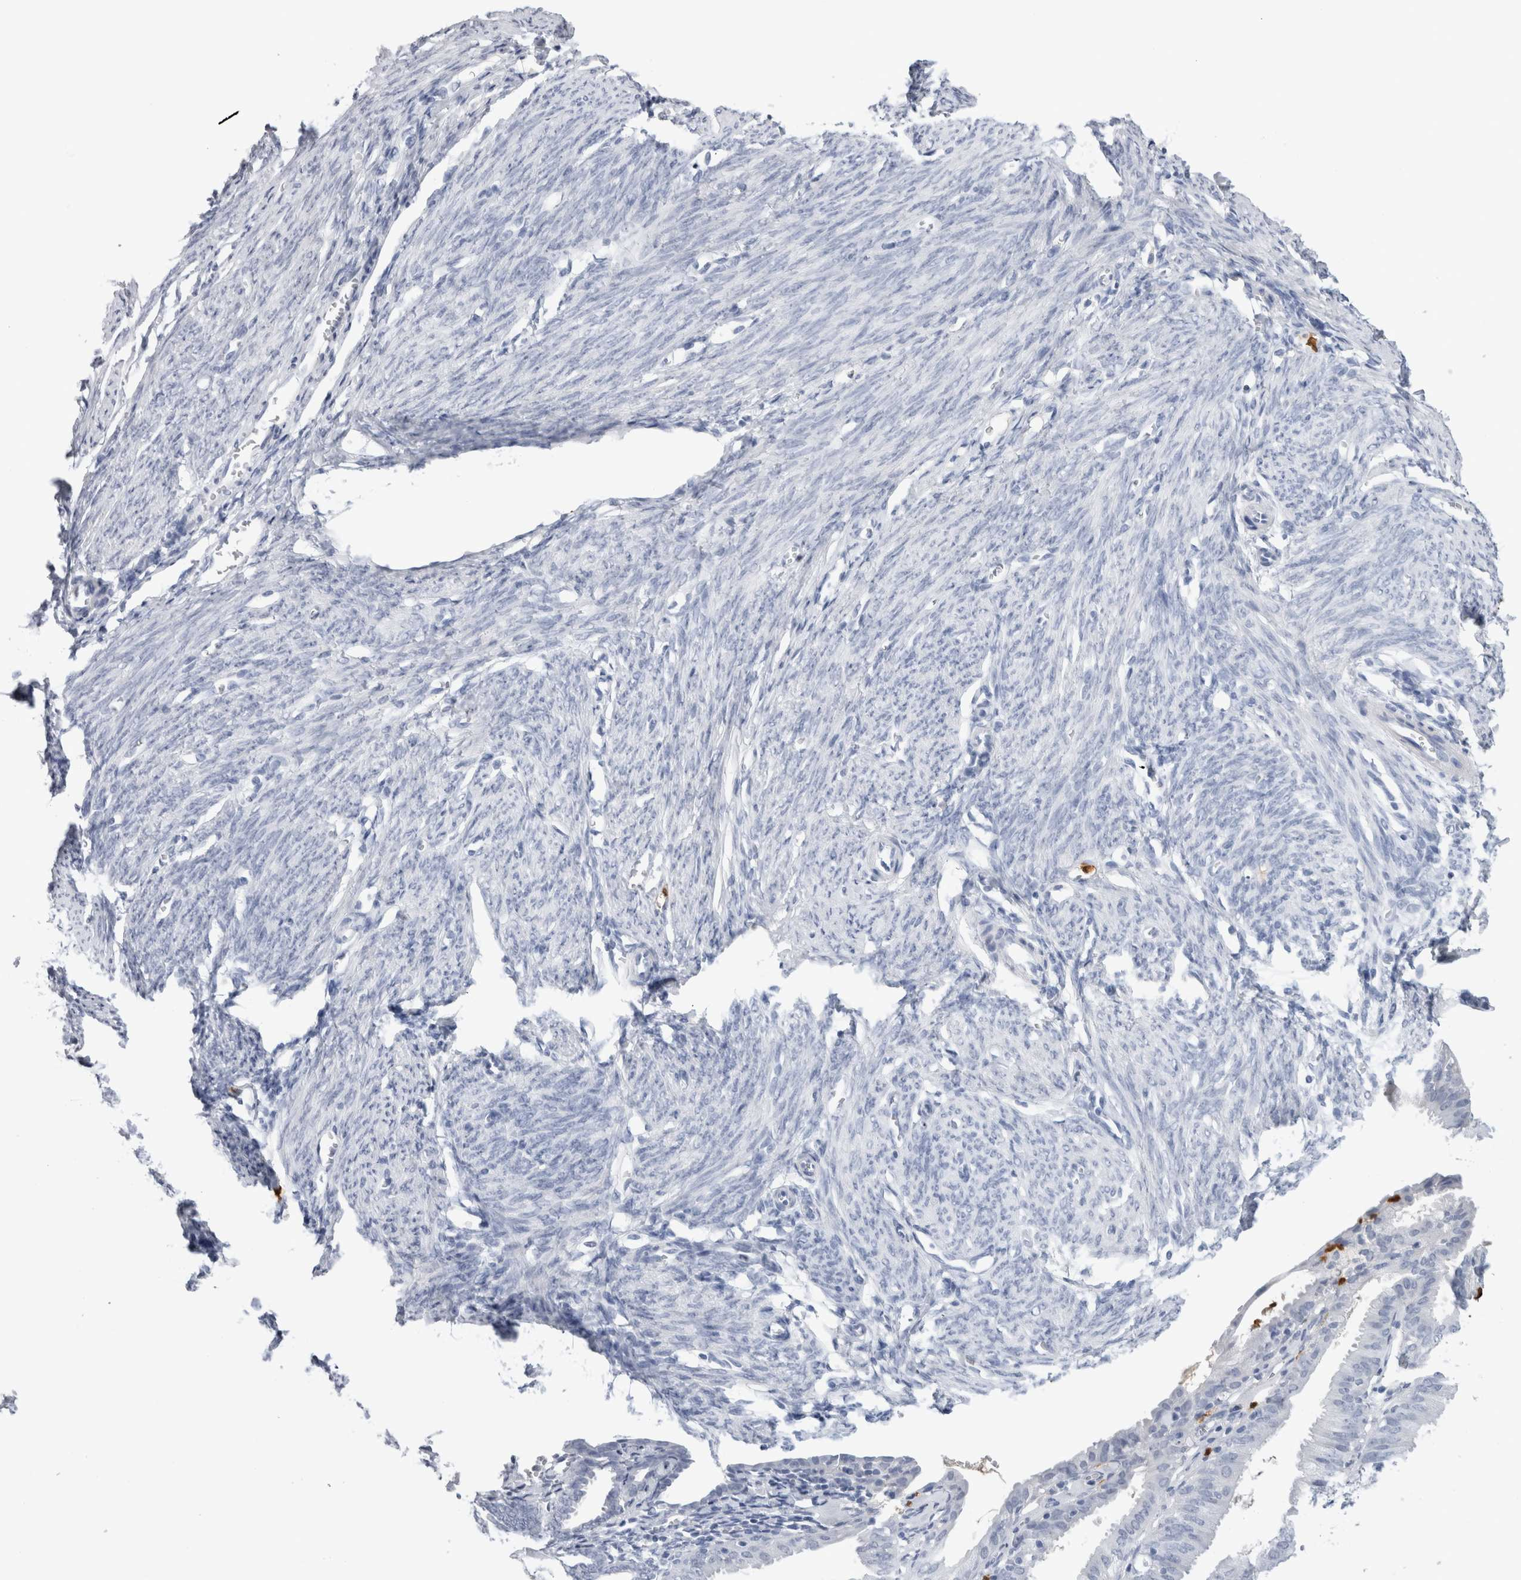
{"staining": {"intensity": "negative", "quantity": "none", "location": "none"}, "tissue": "endometrium", "cell_type": "Cells in endometrial stroma", "image_type": "normal", "snomed": [{"axis": "morphology", "description": "Normal tissue, NOS"}, {"axis": "morphology", "description": "Adenocarcinoma, NOS"}, {"axis": "topography", "description": "Endometrium"}], "caption": "Human endometrium stained for a protein using immunohistochemistry (IHC) exhibits no expression in cells in endometrial stroma.", "gene": "S100A12", "patient": {"sex": "female", "age": 57}}